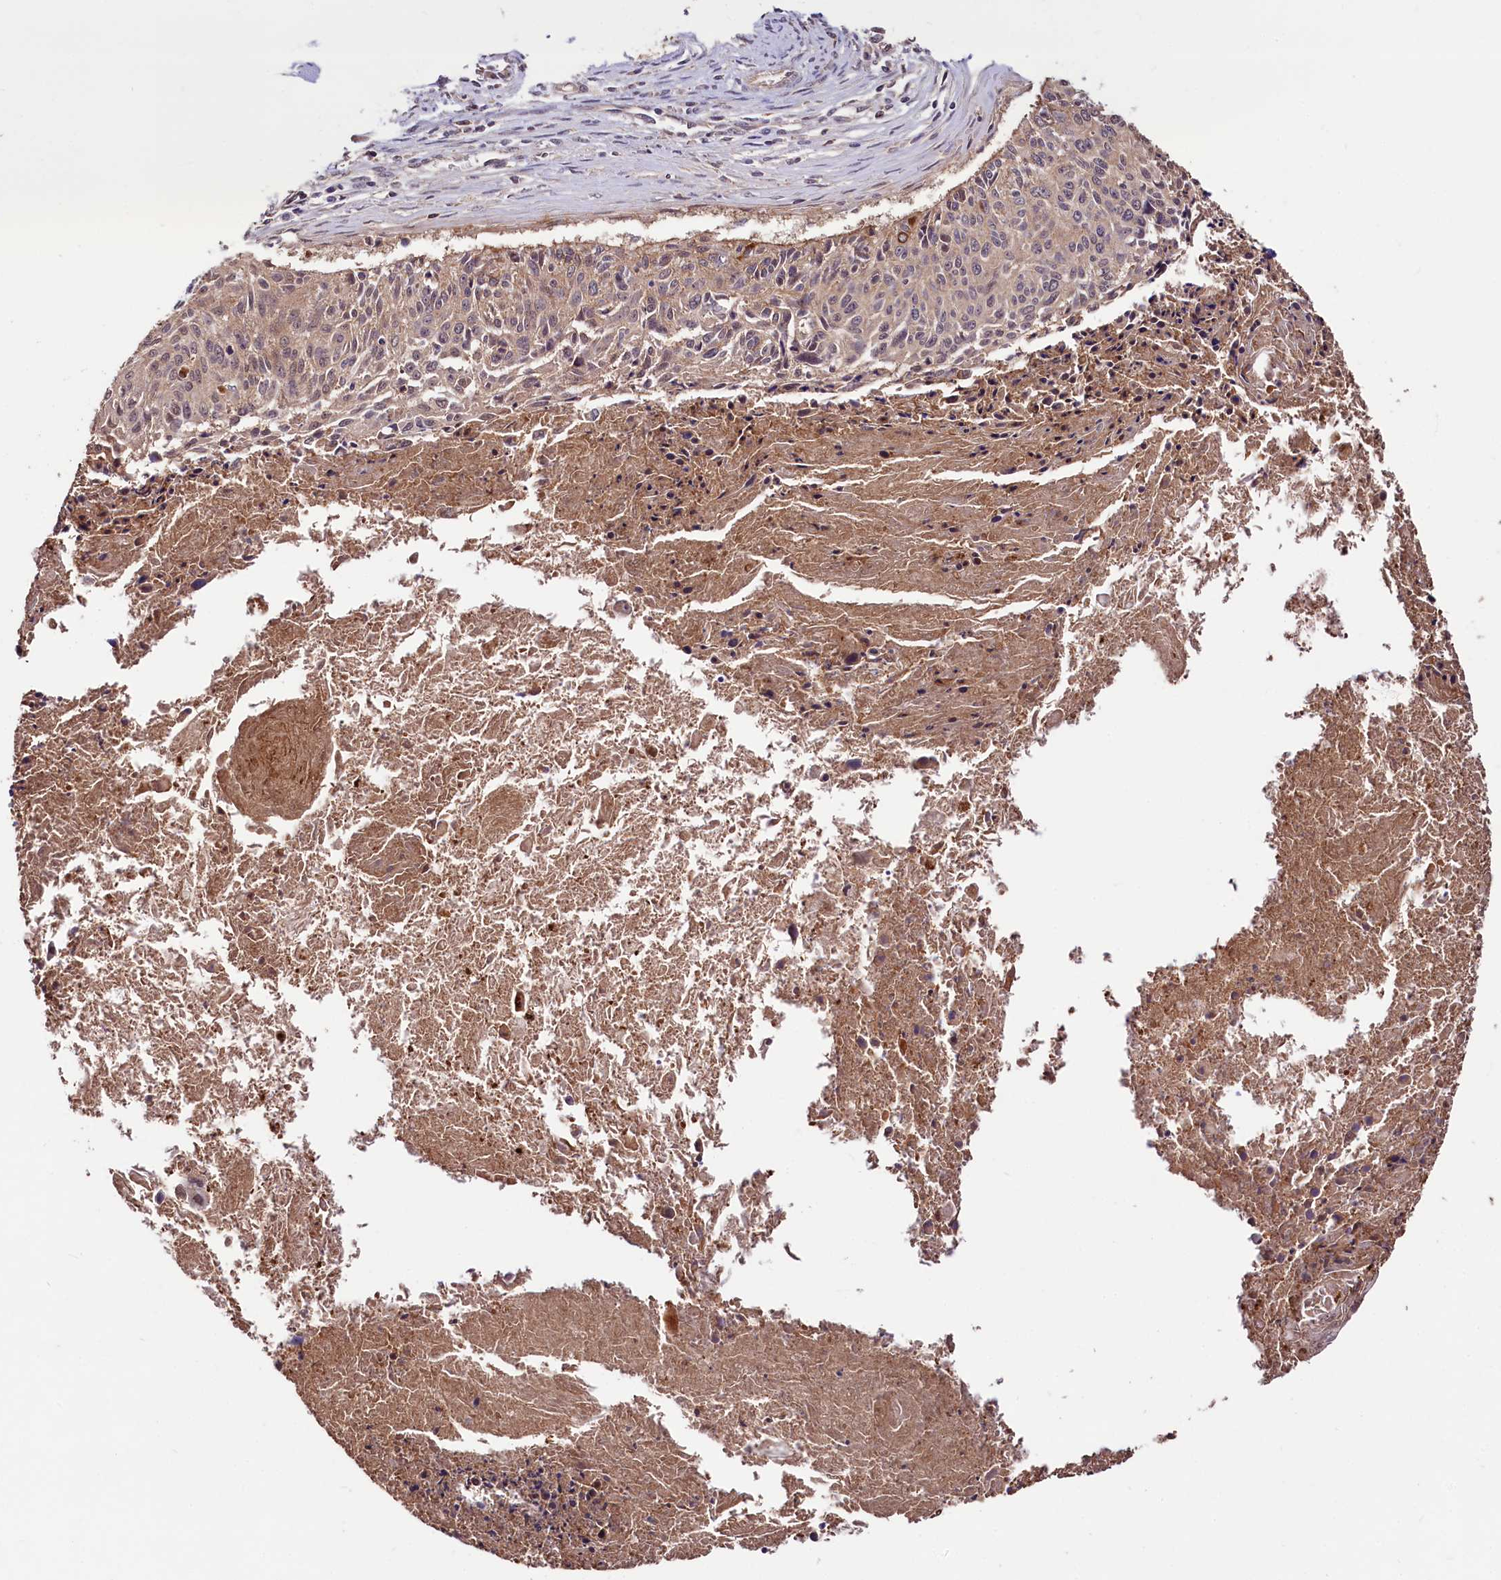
{"staining": {"intensity": "weak", "quantity": ">75%", "location": "cytoplasmic/membranous"}, "tissue": "cervical cancer", "cell_type": "Tumor cells", "image_type": "cancer", "snomed": [{"axis": "morphology", "description": "Squamous cell carcinoma, NOS"}, {"axis": "topography", "description": "Cervix"}], "caption": "The histopathology image exhibits a brown stain indicating the presence of a protein in the cytoplasmic/membranous of tumor cells in squamous cell carcinoma (cervical). (IHC, brightfield microscopy, high magnification).", "gene": "KLRB1", "patient": {"sex": "female", "age": 55}}